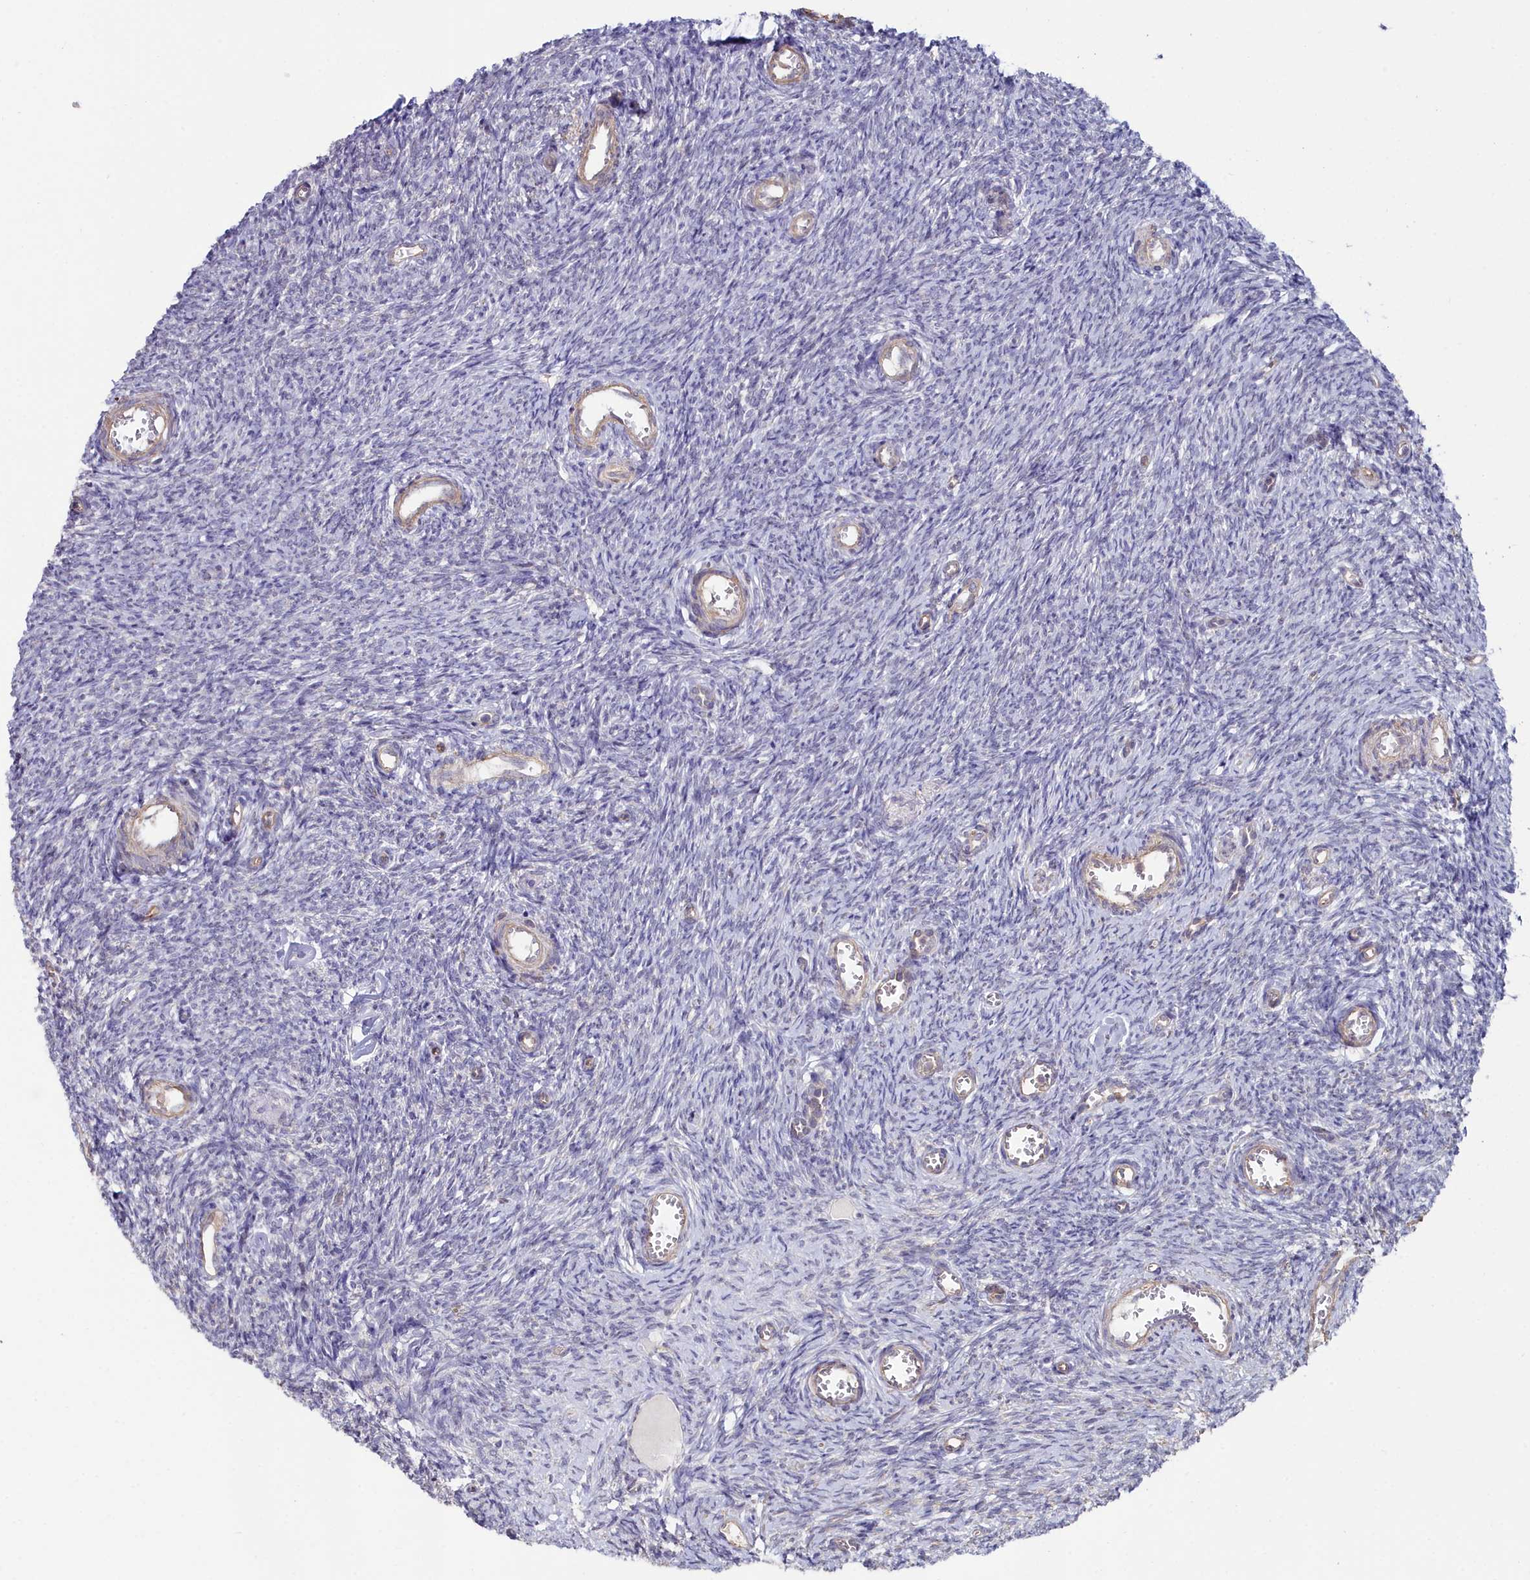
{"staining": {"intensity": "weak", "quantity": "<25%", "location": "nuclear"}, "tissue": "ovary", "cell_type": "Follicle cells", "image_type": "normal", "snomed": [{"axis": "morphology", "description": "Normal tissue, NOS"}, {"axis": "topography", "description": "Ovary"}], "caption": "The histopathology image reveals no significant staining in follicle cells of ovary.", "gene": "C4orf19", "patient": {"sex": "female", "age": 44}}